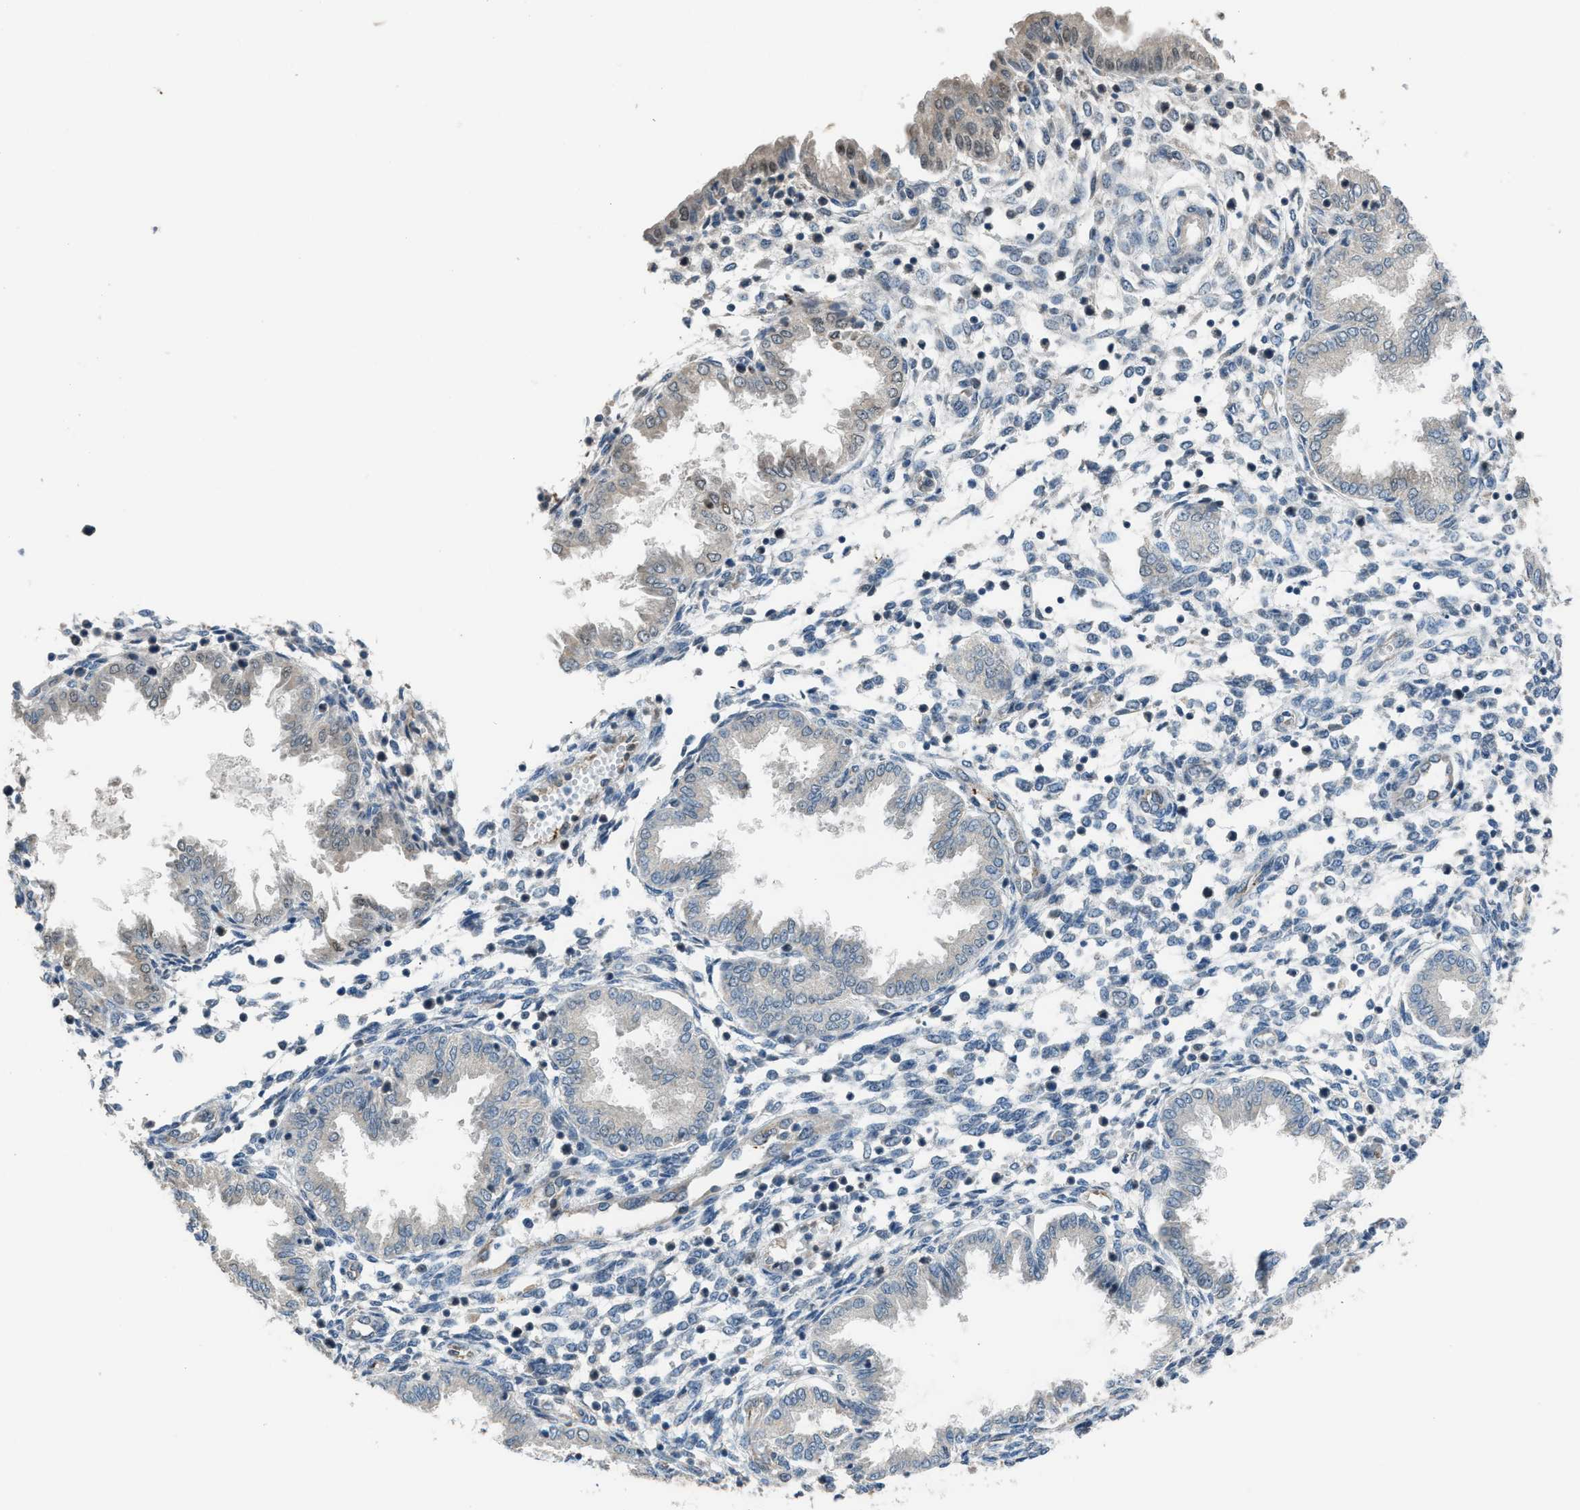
{"staining": {"intensity": "weak", "quantity": "25%-75%", "location": "cytoplasmic/membranous,nuclear"}, "tissue": "endometrium", "cell_type": "Cells in endometrial stroma", "image_type": "normal", "snomed": [{"axis": "morphology", "description": "Normal tissue, NOS"}, {"axis": "topography", "description": "Endometrium"}], "caption": "Endometrium stained with immunohistochemistry displays weak cytoplasmic/membranous,nuclear positivity in approximately 25%-75% of cells in endometrial stroma. The staining was performed using DAB (3,3'-diaminobenzidine), with brown indicating positive protein expression. Nuclei are stained blue with hematoxylin.", "gene": "KPNA6", "patient": {"sex": "female", "age": 33}}